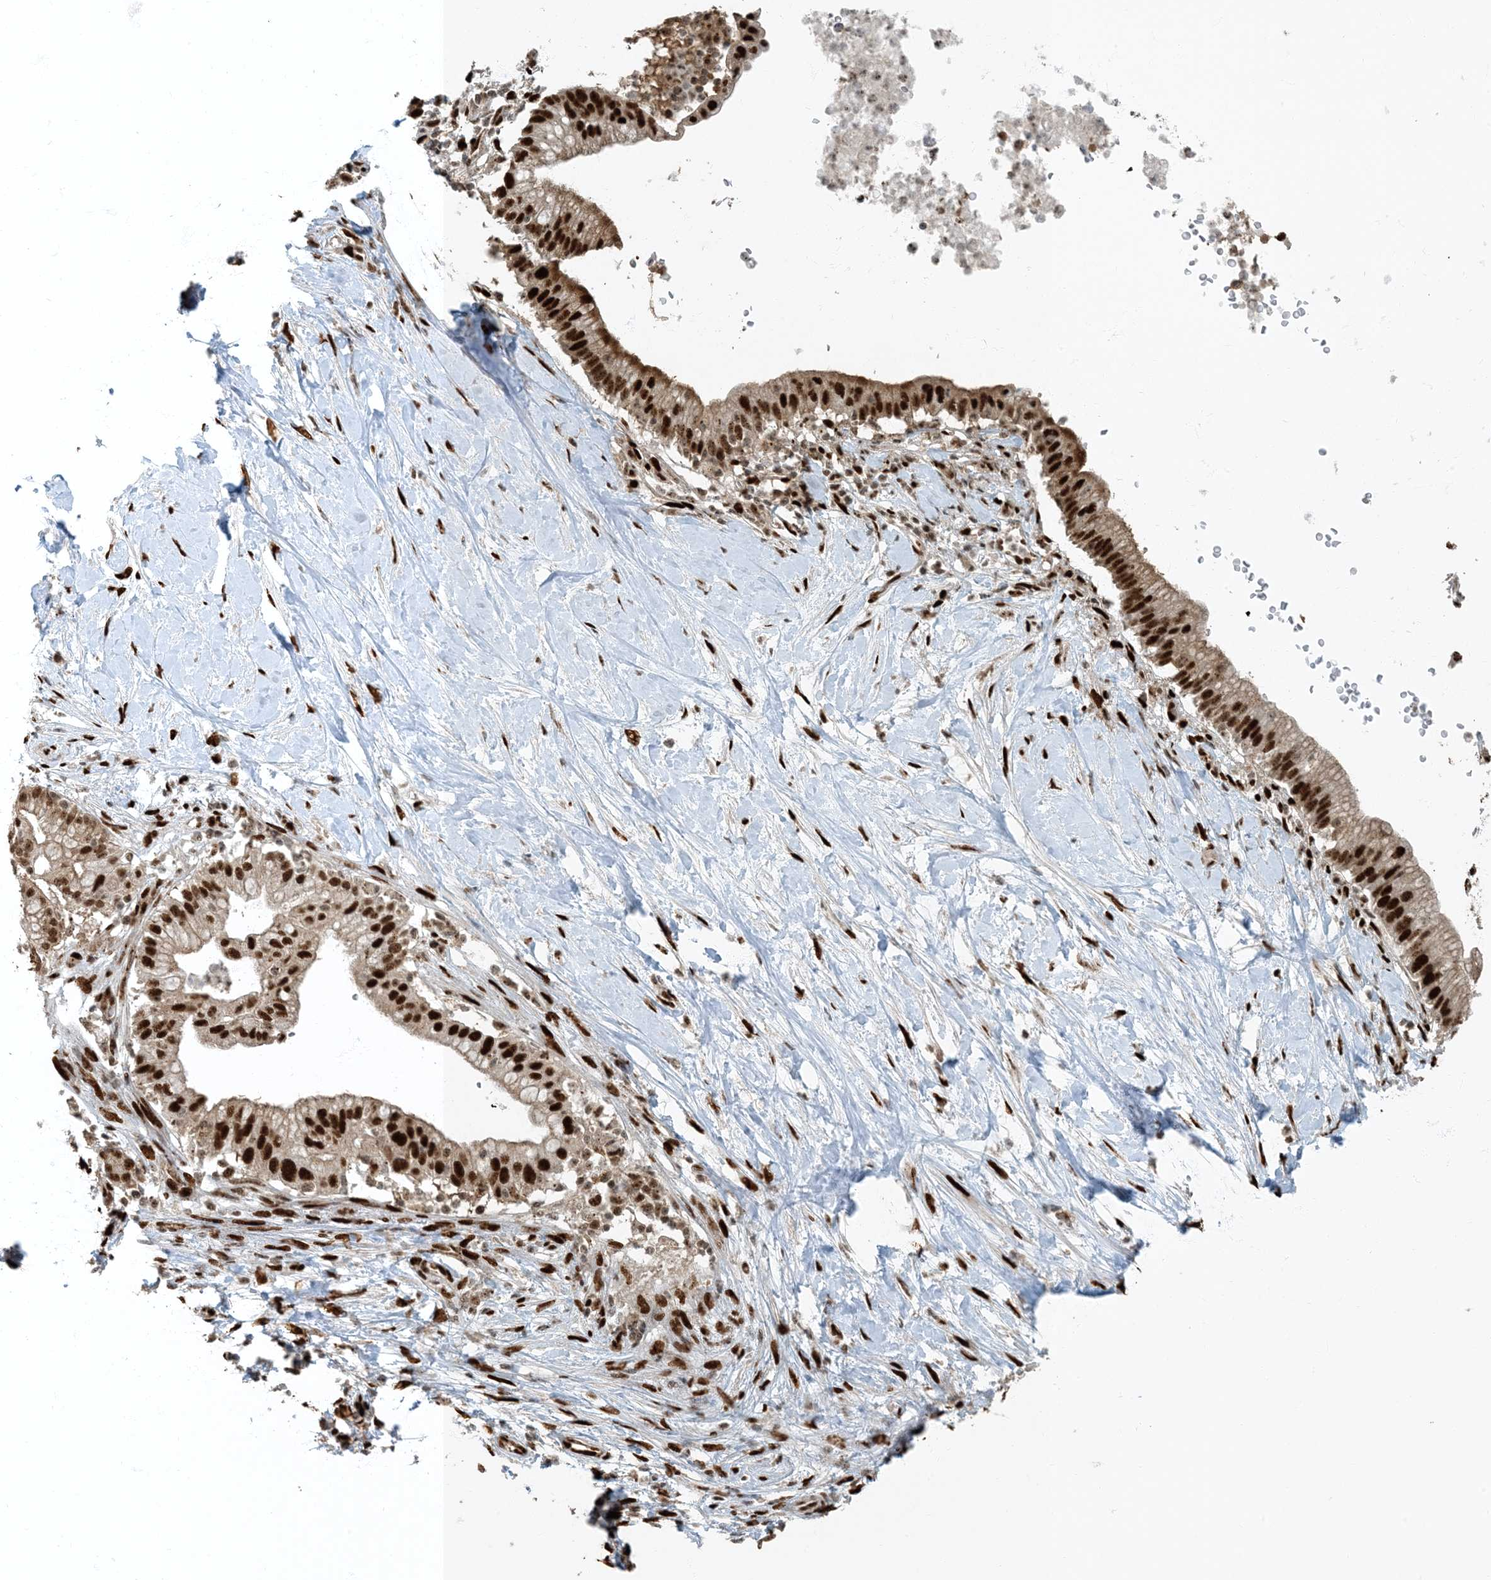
{"staining": {"intensity": "strong", "quantity": ">75%", "location": "nuclear"}, "tissue": "pancreatic cancer", "cell_type": "Tumor cells", "image_type": "cancer", "snomed": [{"axis": "morphology", "description": "Adenocarcinoma, NOS"}, {"axis": "topography", "description": "Pancreas"}], "caption": "Adenocarcinoma (pancreatic) was stained to show a protein in brown. There is high levels of strong nuclear expression in approximately >75% of tumor cells. (Stains: DAB in brown, nuclei in blue, Microscopy: brightfield microscopy at high magnification).", "gene": "MBD1", "patient": {"sex": "male", "age": 68}}